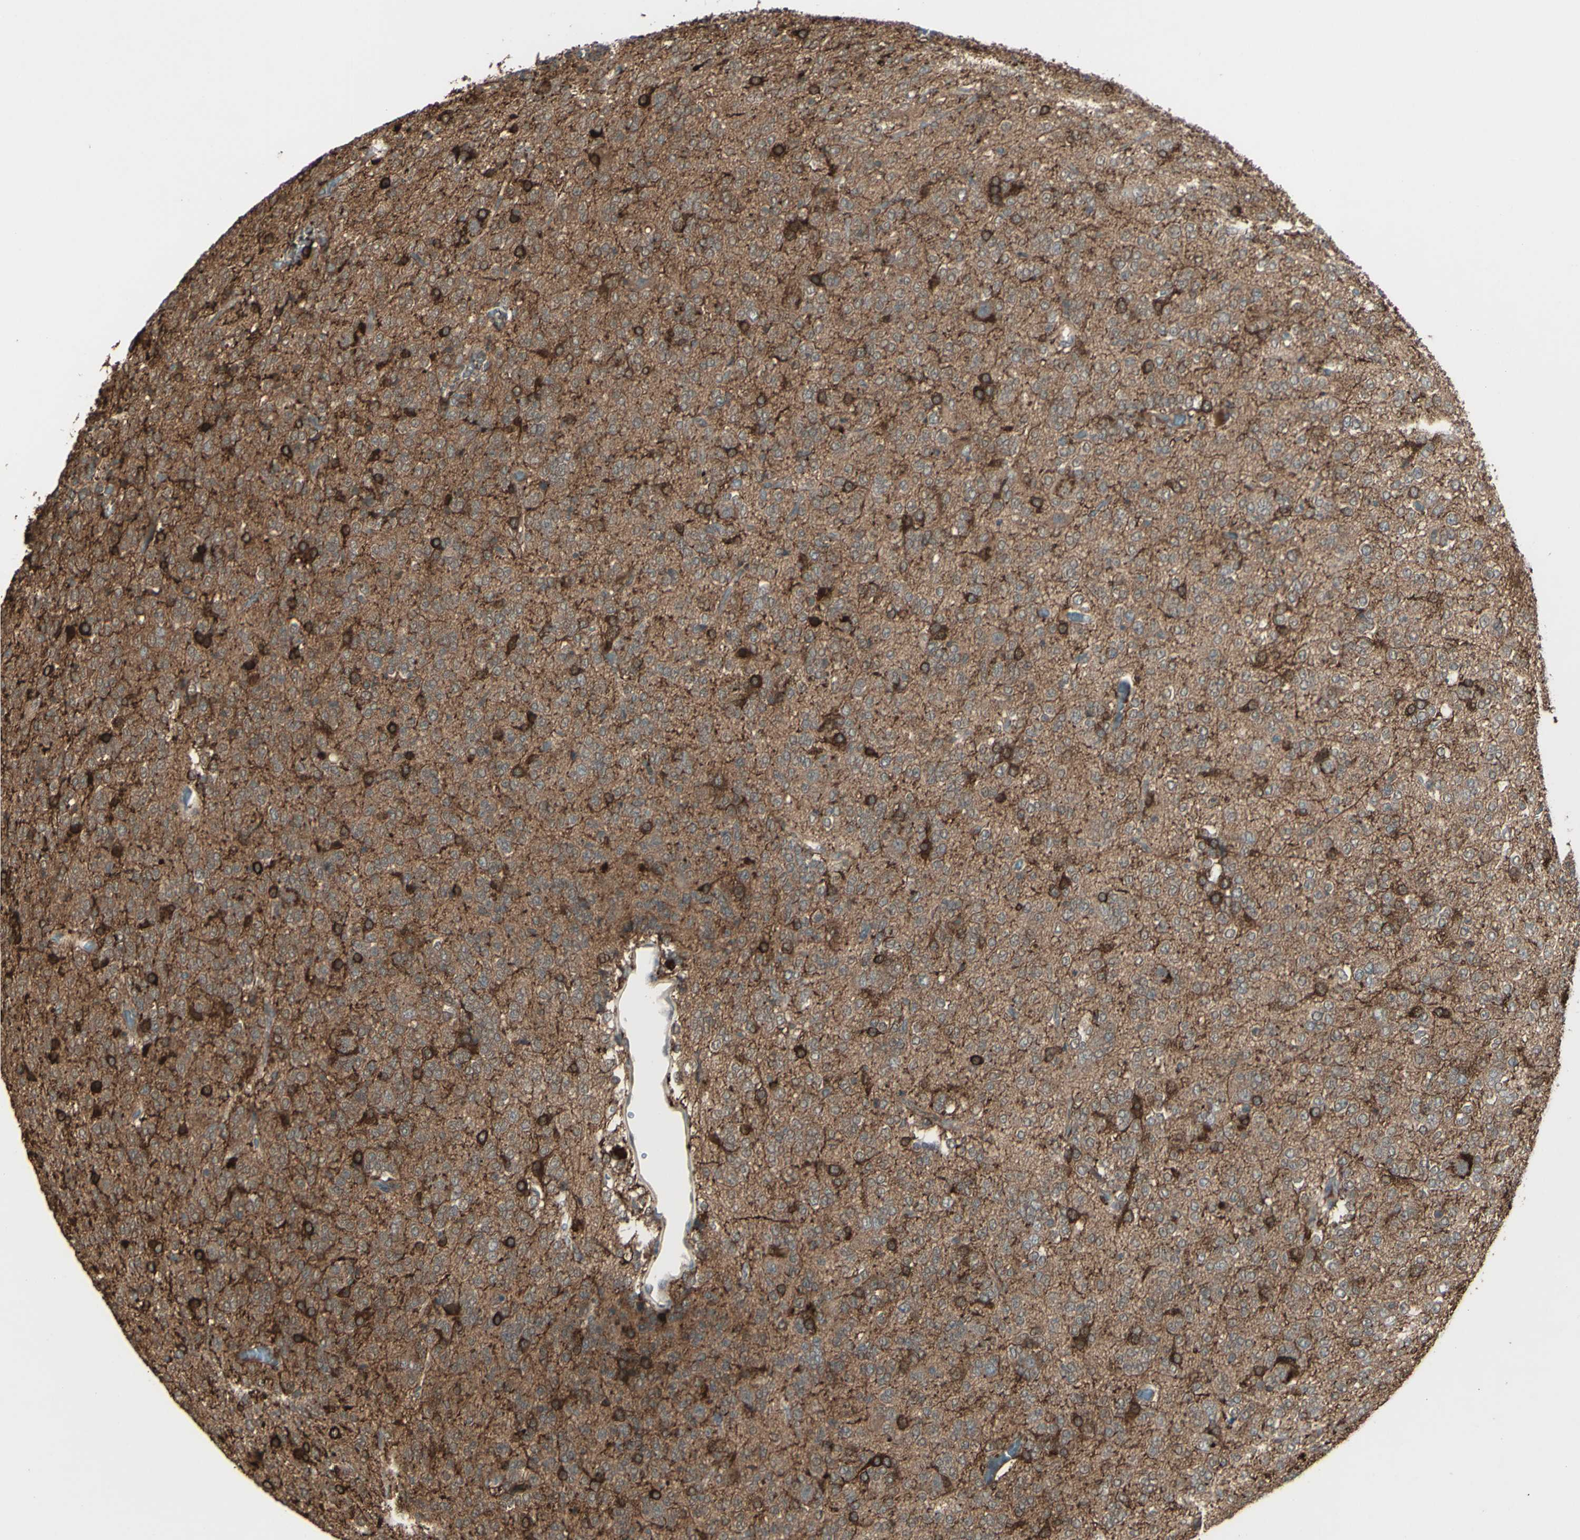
{"staining": {"intensity": "moderate", "quantity": "25%-75%", "location": "cytoplasmic/membranous"}, "tissue": "glioma", "cell_type": "Tumor cells", "image_type": "cancer", "snomed": [{"axis": "morphology", "description": "Glioma, malignant, Low grade"}, {"axis": "topography", "description": "Brain"}], "caption": "This is a histology image of IHC staining of glioma, which shows moderate staining in the cytoplasmic/membranous of tumor cells.", "gene": "GNAS", "patient": {"sex": "male", "age": 38}}